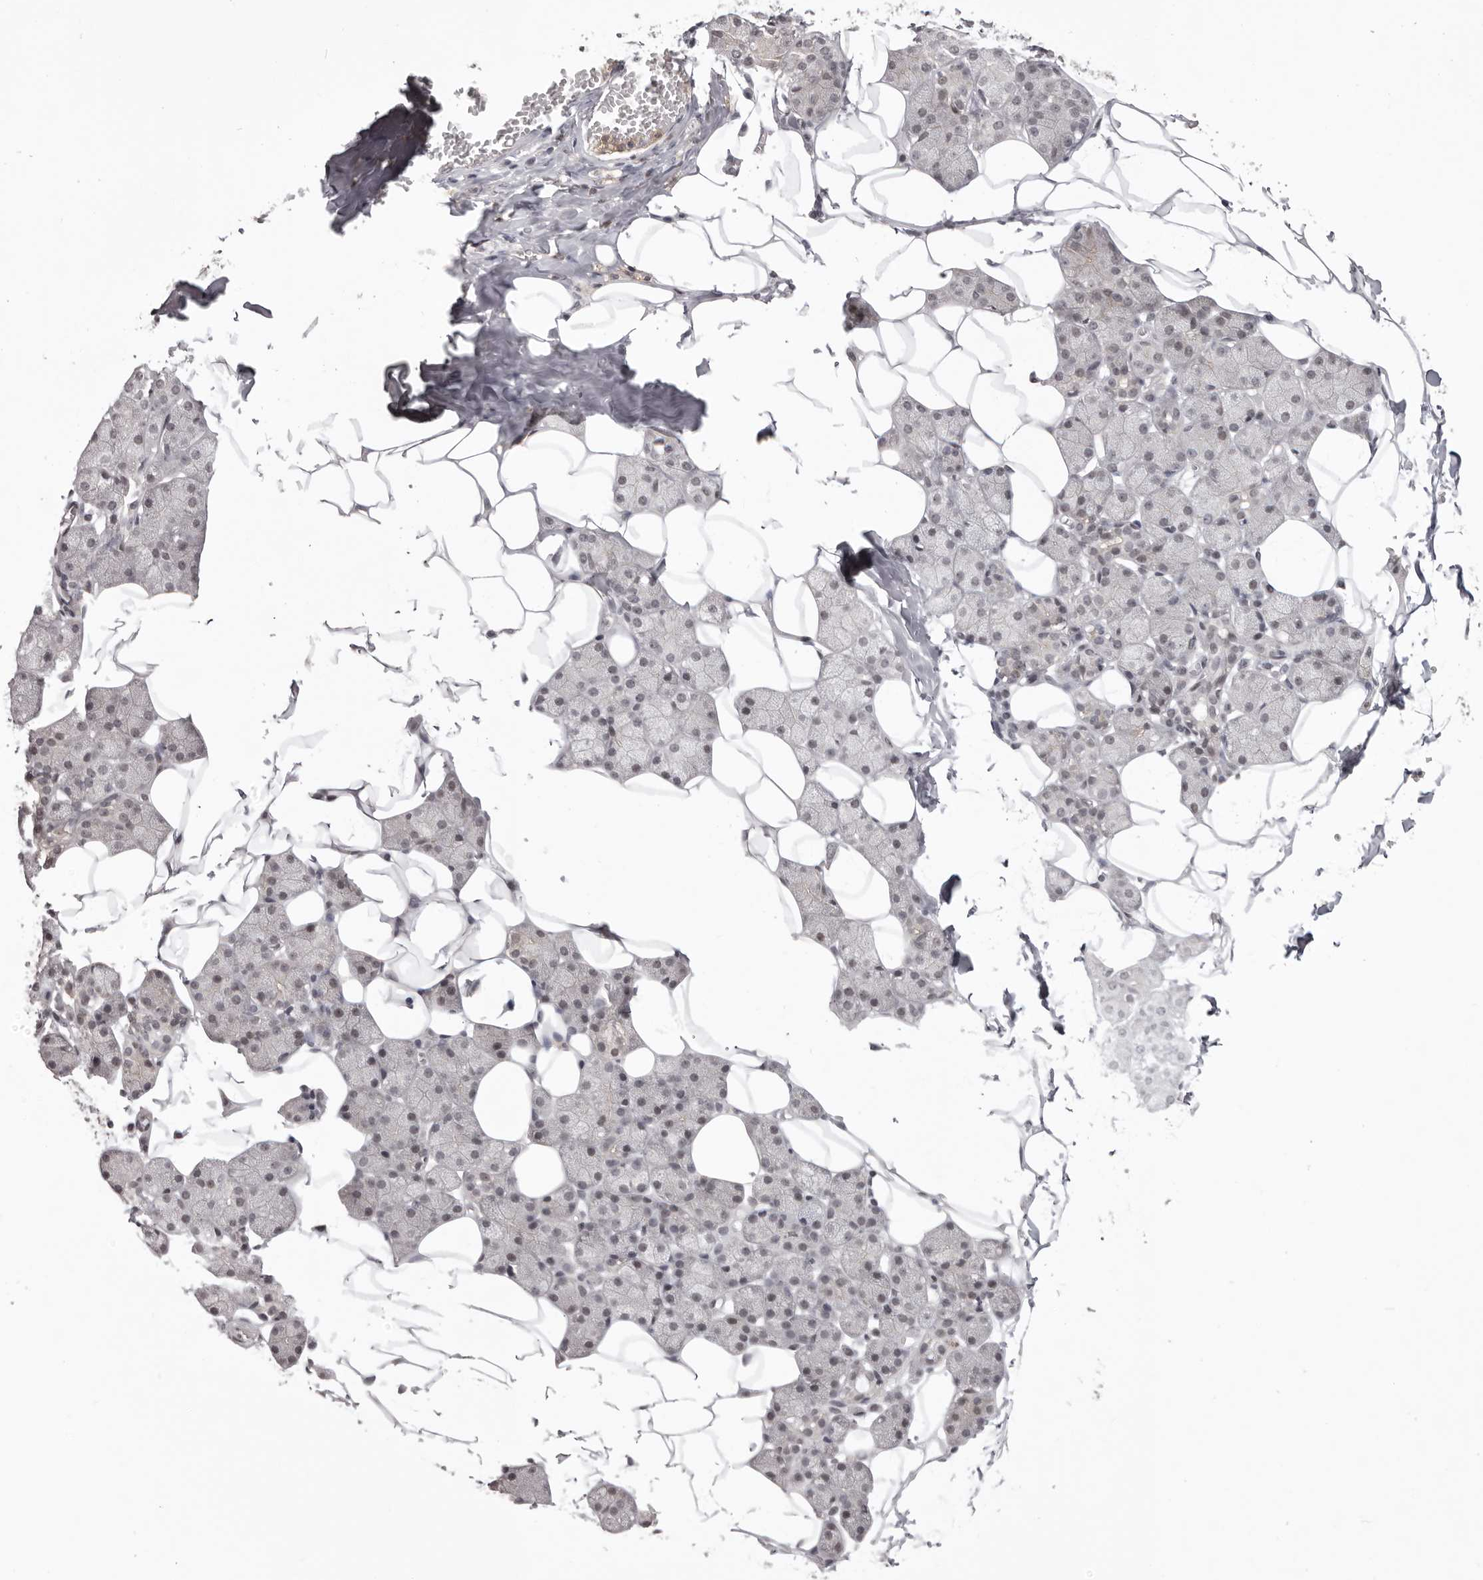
{"staining": {"intensity": "weak", "quantity": "<25%", "location": "cytoplasmic/membranous,nuclear"}, "tissue": "salivary gland", "cell_type": "Glandular cells", "image_type": "normal", "snomed": [{"axis": "morphology", "description": "Normal tissue, NOS"}, {"axis": "topography", "description": "Salivary gland"}], "caption": "Histopathology image shows no significant protein positivity in glandular cells of benign salivary gland.", "gene": "RNF2", "patient": {"sex": "female", "age": 33}}